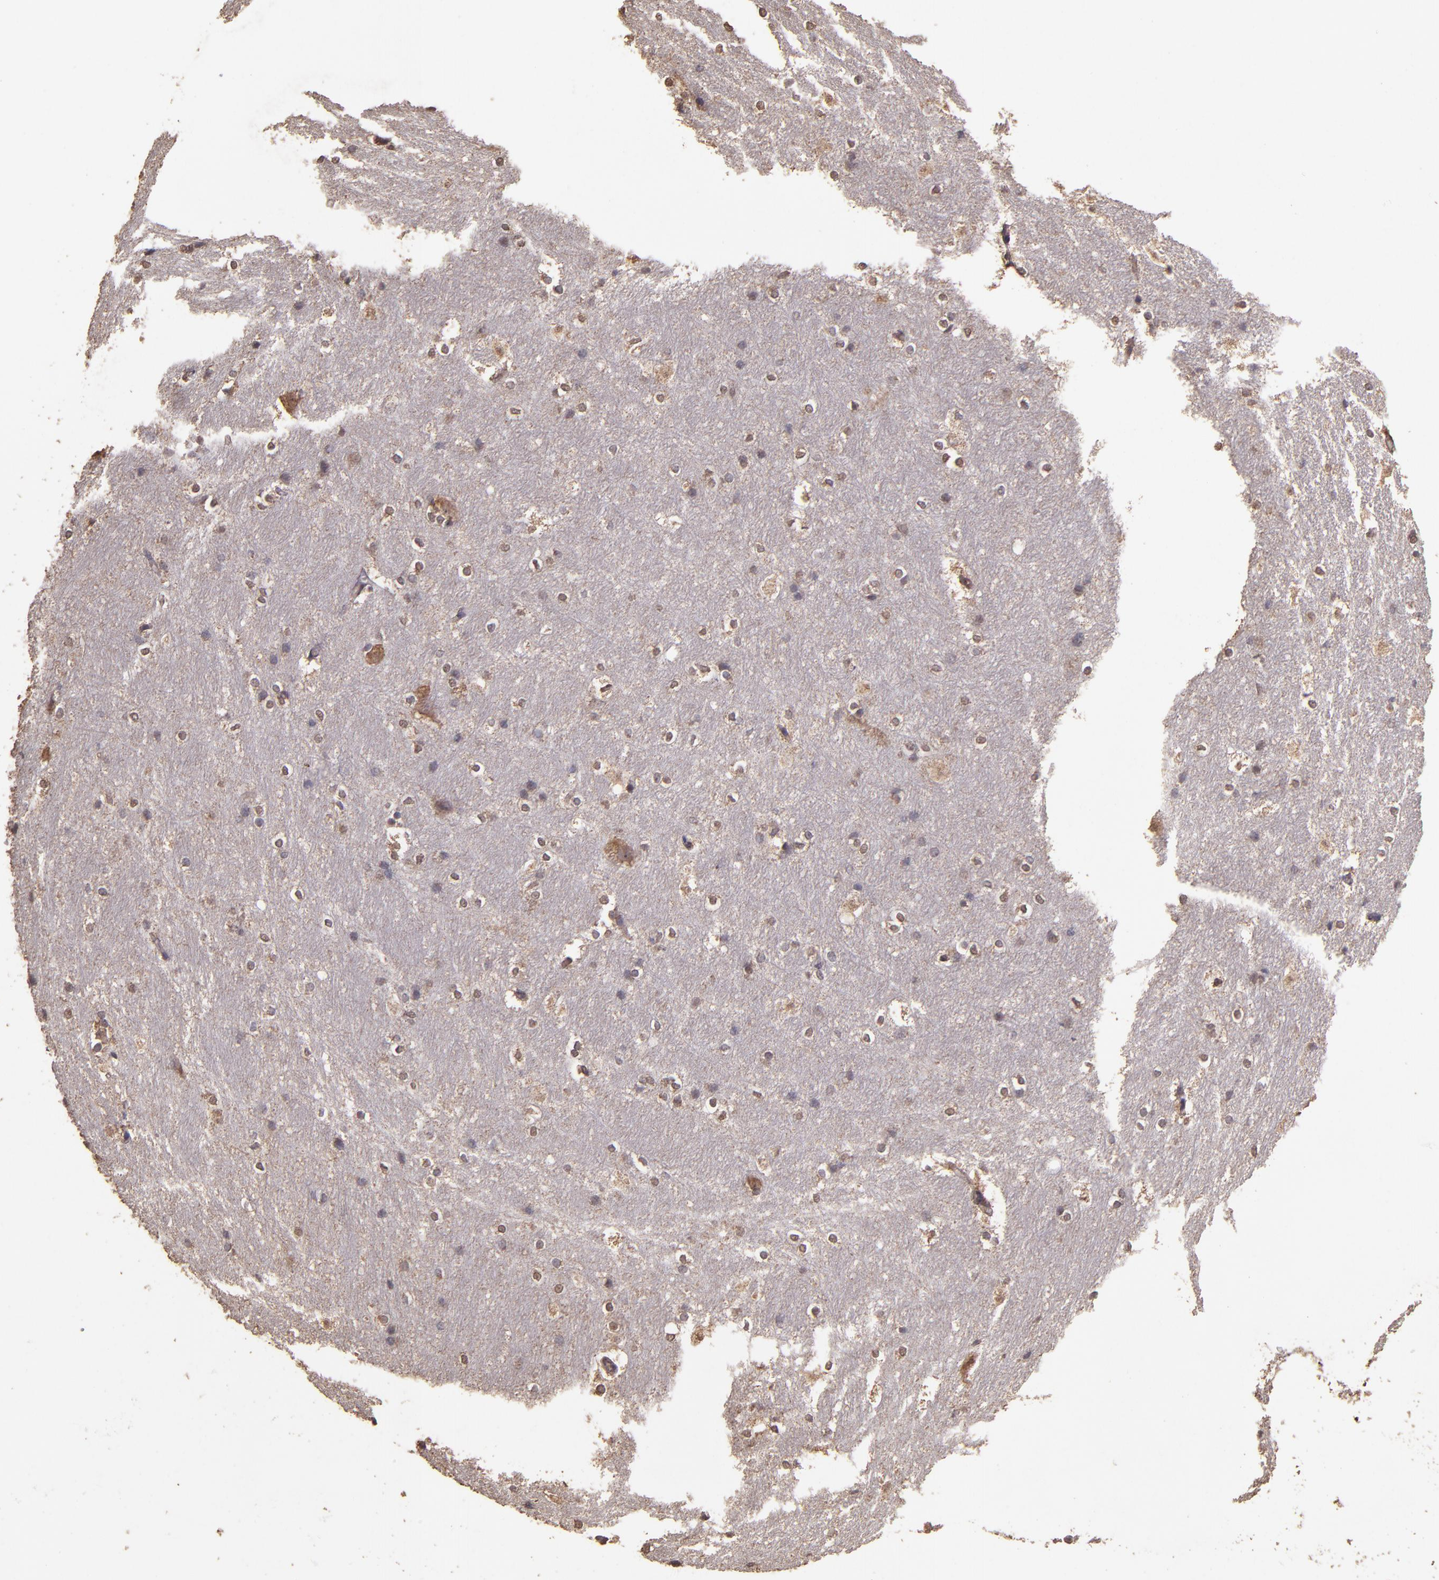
{"staining": {"intensity": "weak", "quantity": "25%-75%", "location": "nuclear"}, "tissue": "hippocampus", "cell_type": "Glial cells", "image_type": "normal", "snomed": [{"axis": "morphology", "description": "Normal tissue, NOS"}, {"axis": "topography", "description": "Hippocampus"}], "caption": "An IHC photomicrograph of unremarkable tissue is shown. Protein staining in brown highlights weak nuclear positivity in hippocampus within glial cells. (IHC, brightfield microscopy, high magnification).", "gene": "HECTD1", "patient": {"sex": "female", "age": 19}}